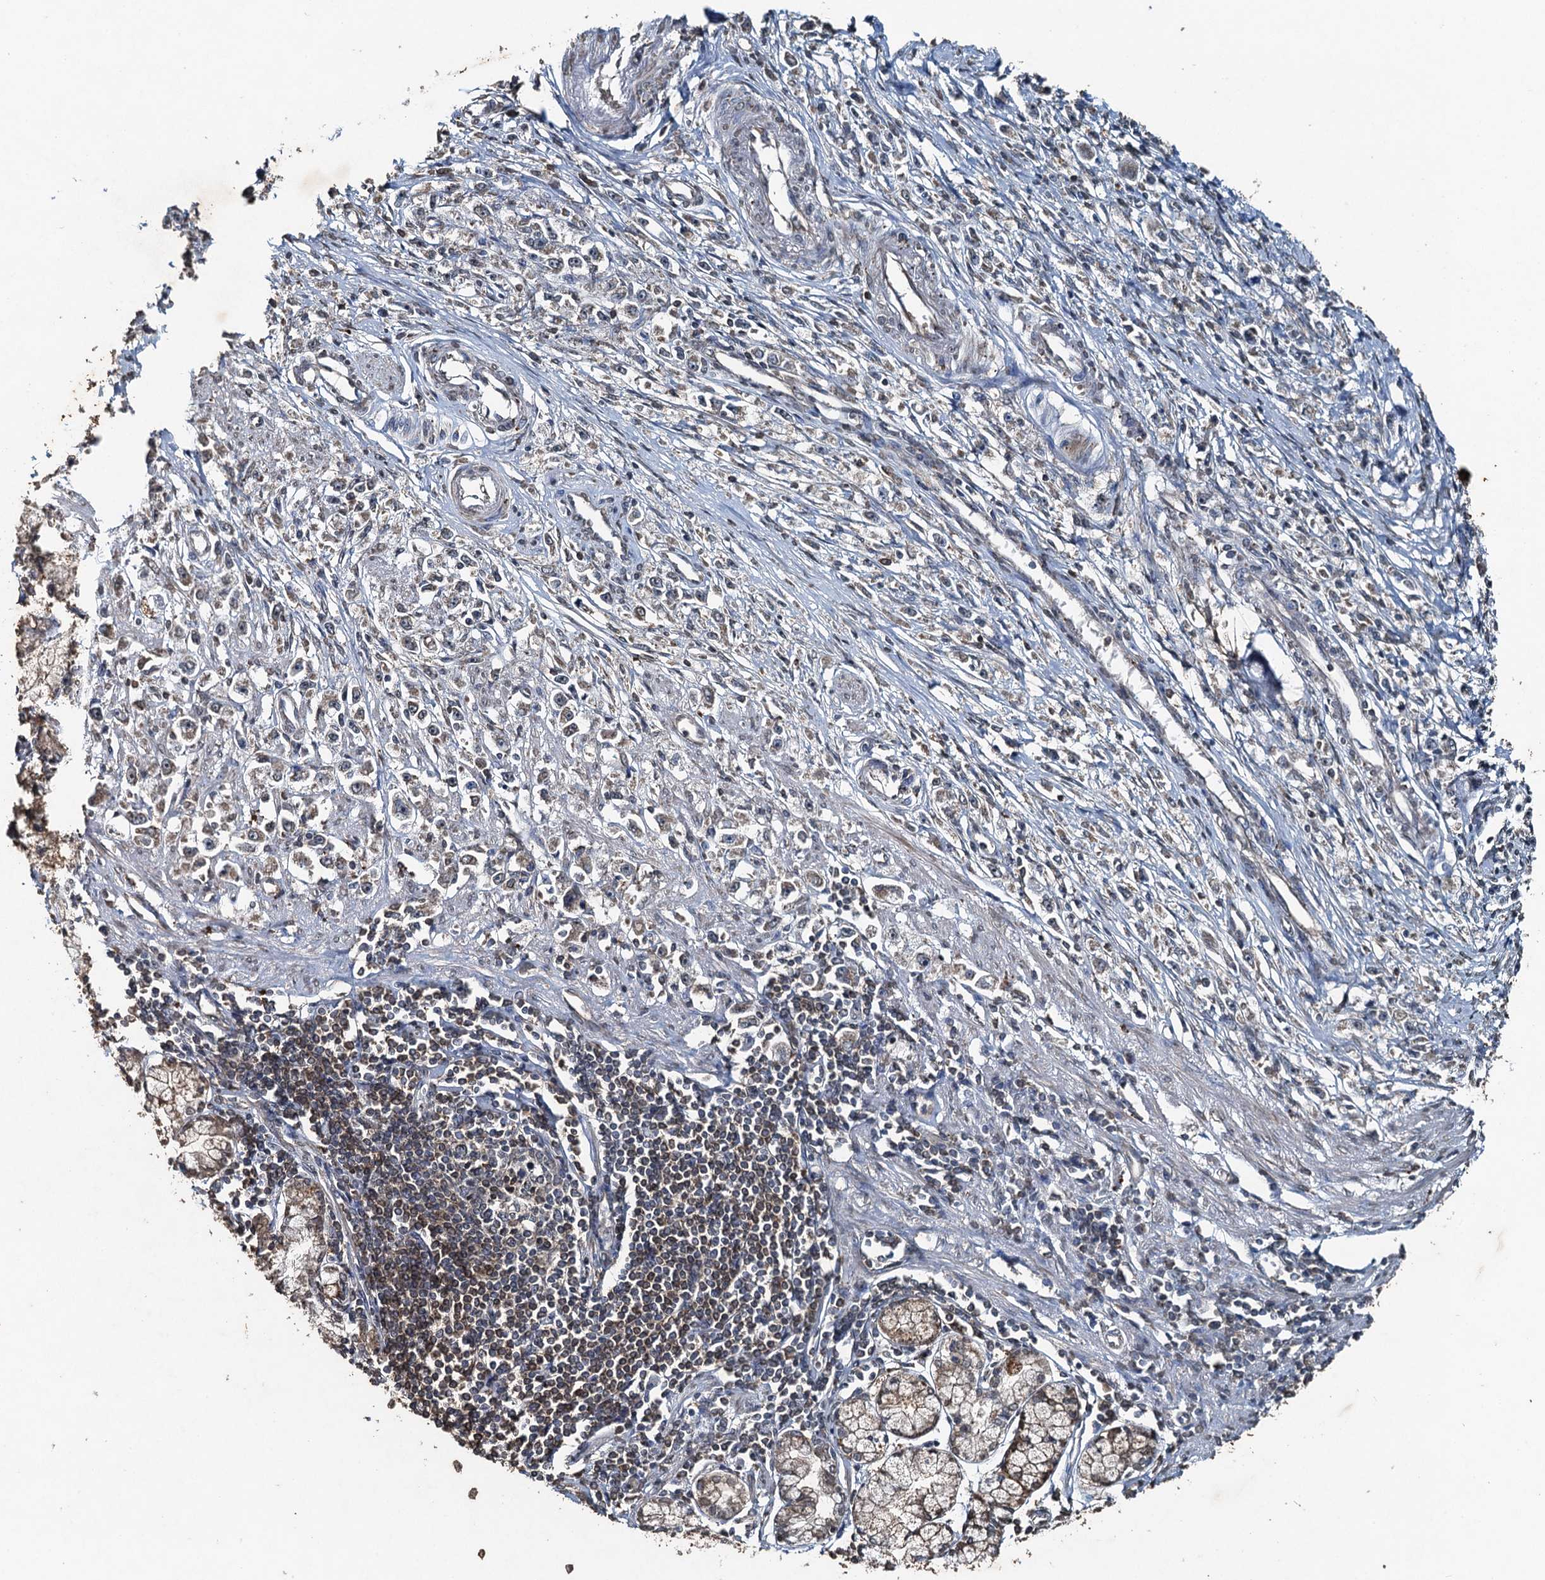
{"staining": {"intensity": "negative", "quantity": "none", "location": "none"}, "tissue": "stomach cancer", "cell_type": "Tumor cells", "image_type": "cancer", "snomed": [{"axis": "morphology", "description": "Adenocarcinoma, NOS"}, {"axis": "topography", "description": "Stomach"}], "caption": "An IHC histopathology image of stomach cancer (adenocarcinoma) is shown. There is no staining in tumor cells of stomach cancer (adenocarcinoma).", "gene": "TCTN1", "patient": {"sex": "female", "age": 59}}